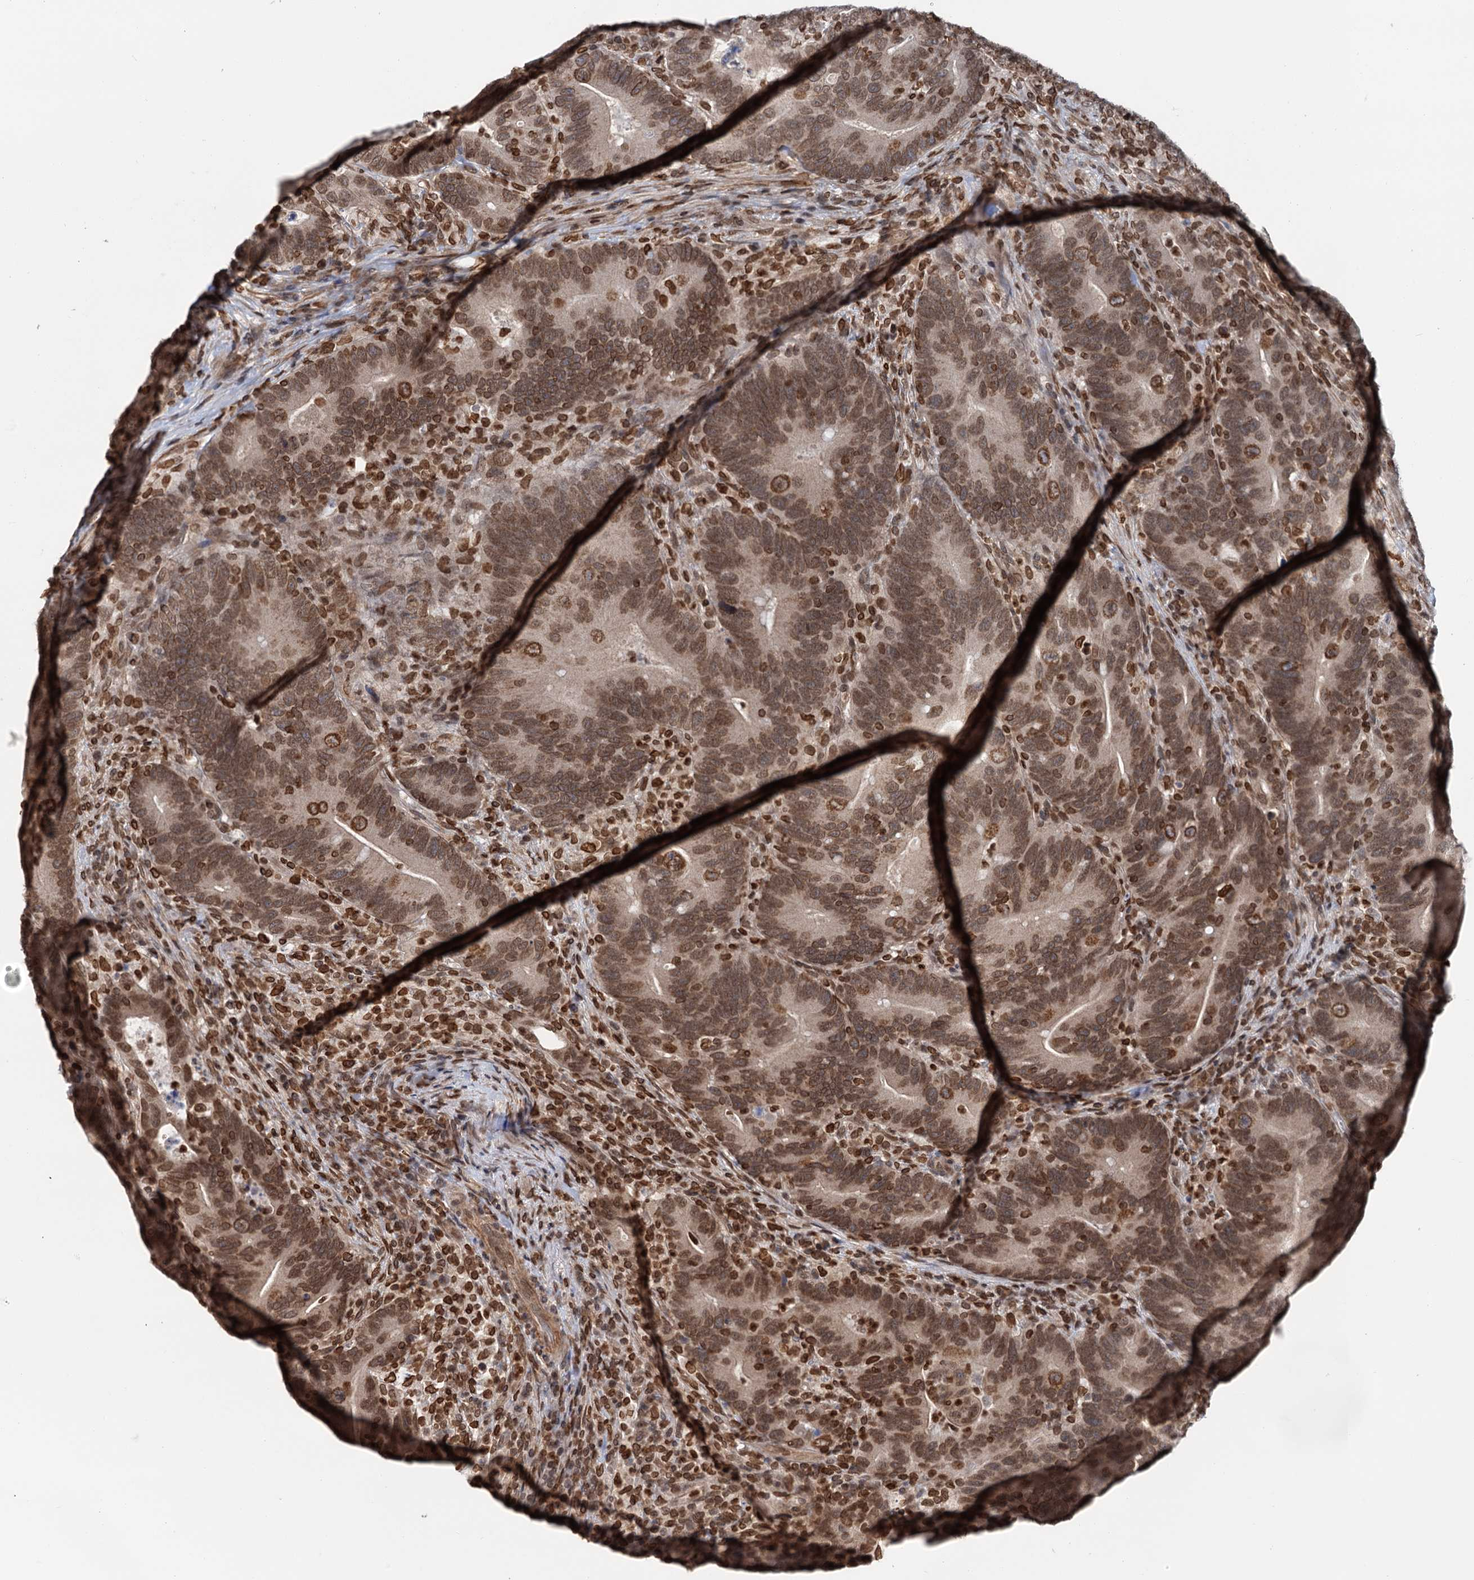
{"staining": {"intensity": "moderate", "quantity": ">75%", "location": "nuclear"}, "tissue": "colorectal cancer", "cell_type": "Tumor cells", "image_type": "cancer", "snomed": [{"axis": "morphology", "description": "Adenocarcinoma, NOS"}, {"axis": "topography", "description": "Colon"}], "caption": "Immunohistochemistry photomicrograph of adenocarcinoma (colorectal) stained for a protein (brown), which exhibits medium levels of moderate nuclear staining in about >75% of tumor cells.", "gene": "ZC3H13", "patient": {"sex": "female", "age": 66}}